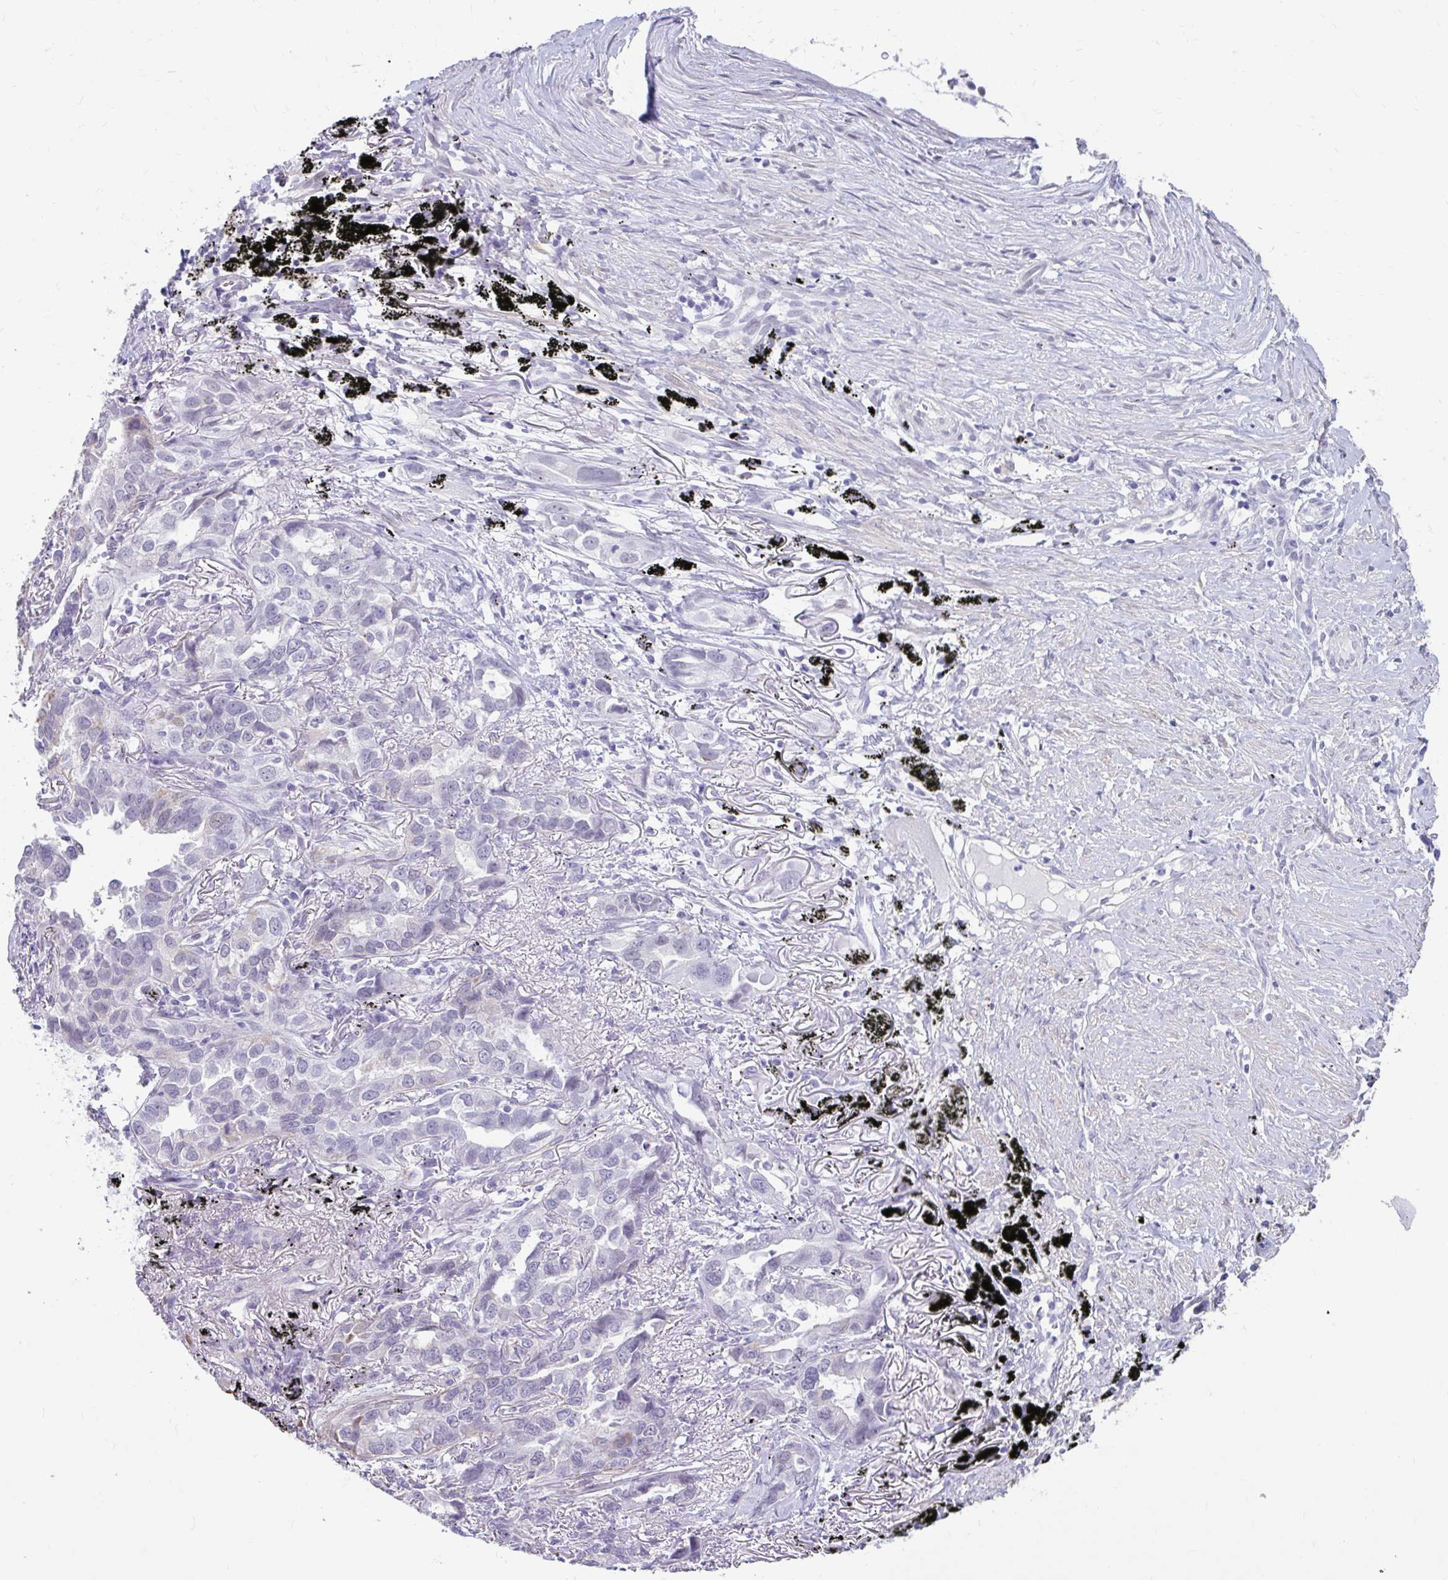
{"staining": {"intensity": "negative", "quantity": "none", "location": "none"}, "tissue": "lung cancer", "cell_type": "Tumor cells", "image_type": "cancer", "snomed": [{"axis": "morphology", "description": "Adenocarcinoma, NOS"}, {"axis": "topography", "description": "Lung"}], "caption": "Tumor cells show no significant staining in lung cancer (adenocarcinoma).", "gene": "DCAF17", "patient": {"sex": "male", "age": 67}}